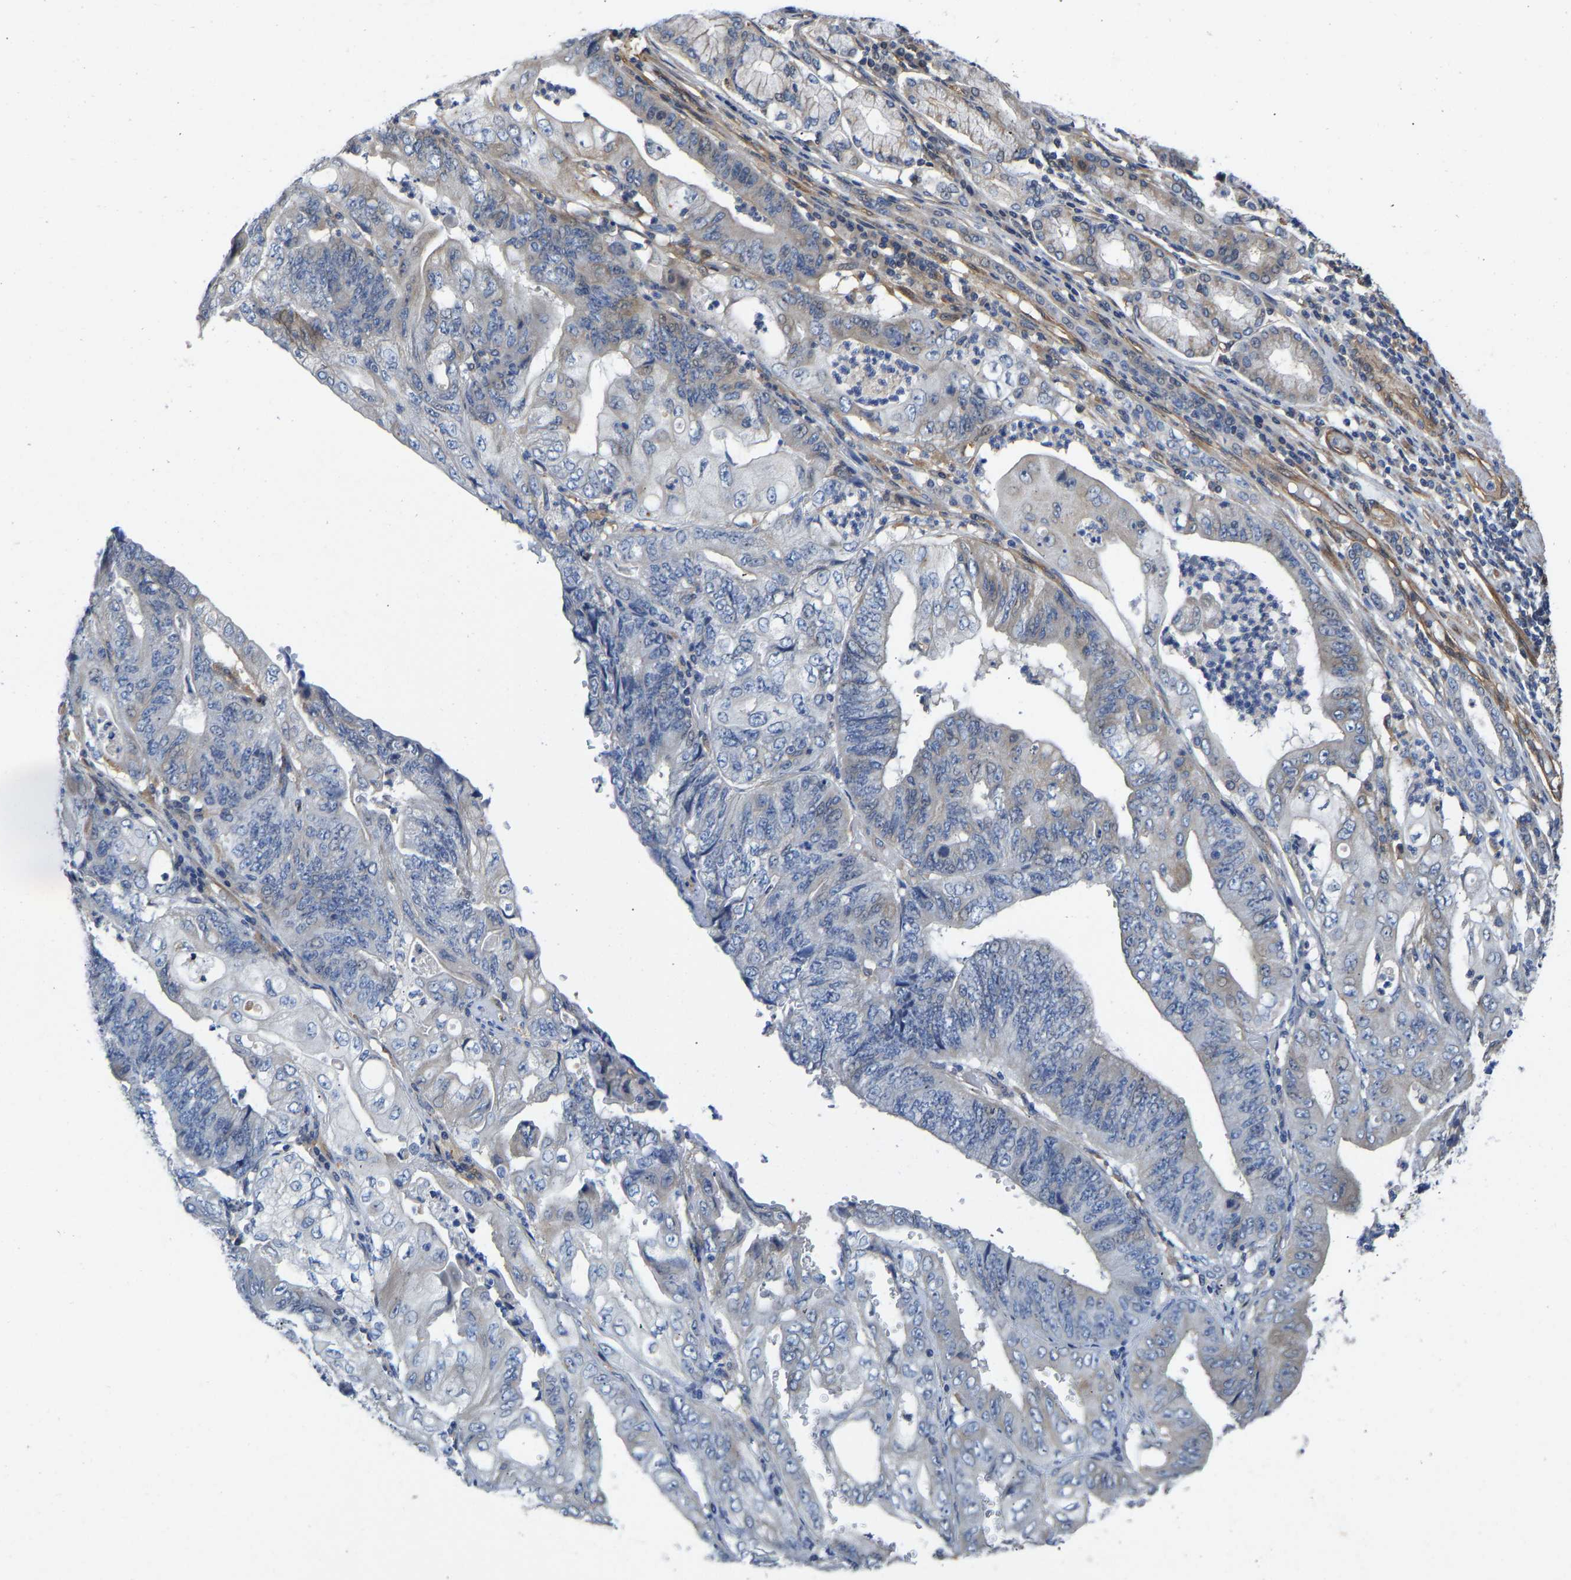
{"staining": {"intensity": "weak", "quantity": "25%-75%", "location": "cytoplasmic/membranous"}, "tissue": "stomach cancer", "cell_type": "Tumor cells", "image_type": "cancer", "snomed": [{"axis": "morphology", "description": "Adenocarcinoma, NOS"}, {"axis": "topography", "description": "Stomach"}], "caption": "High-power microscopy captured an immunohistochemistry (IHC) micrograph of stomach cancer (adenocarcinoma), revealing weak cytoplasmic/membranous expression in about 25%-75% of tumor cells.", "gene": "ELMO2", "patient": {"sex": "female", "age": 73}}